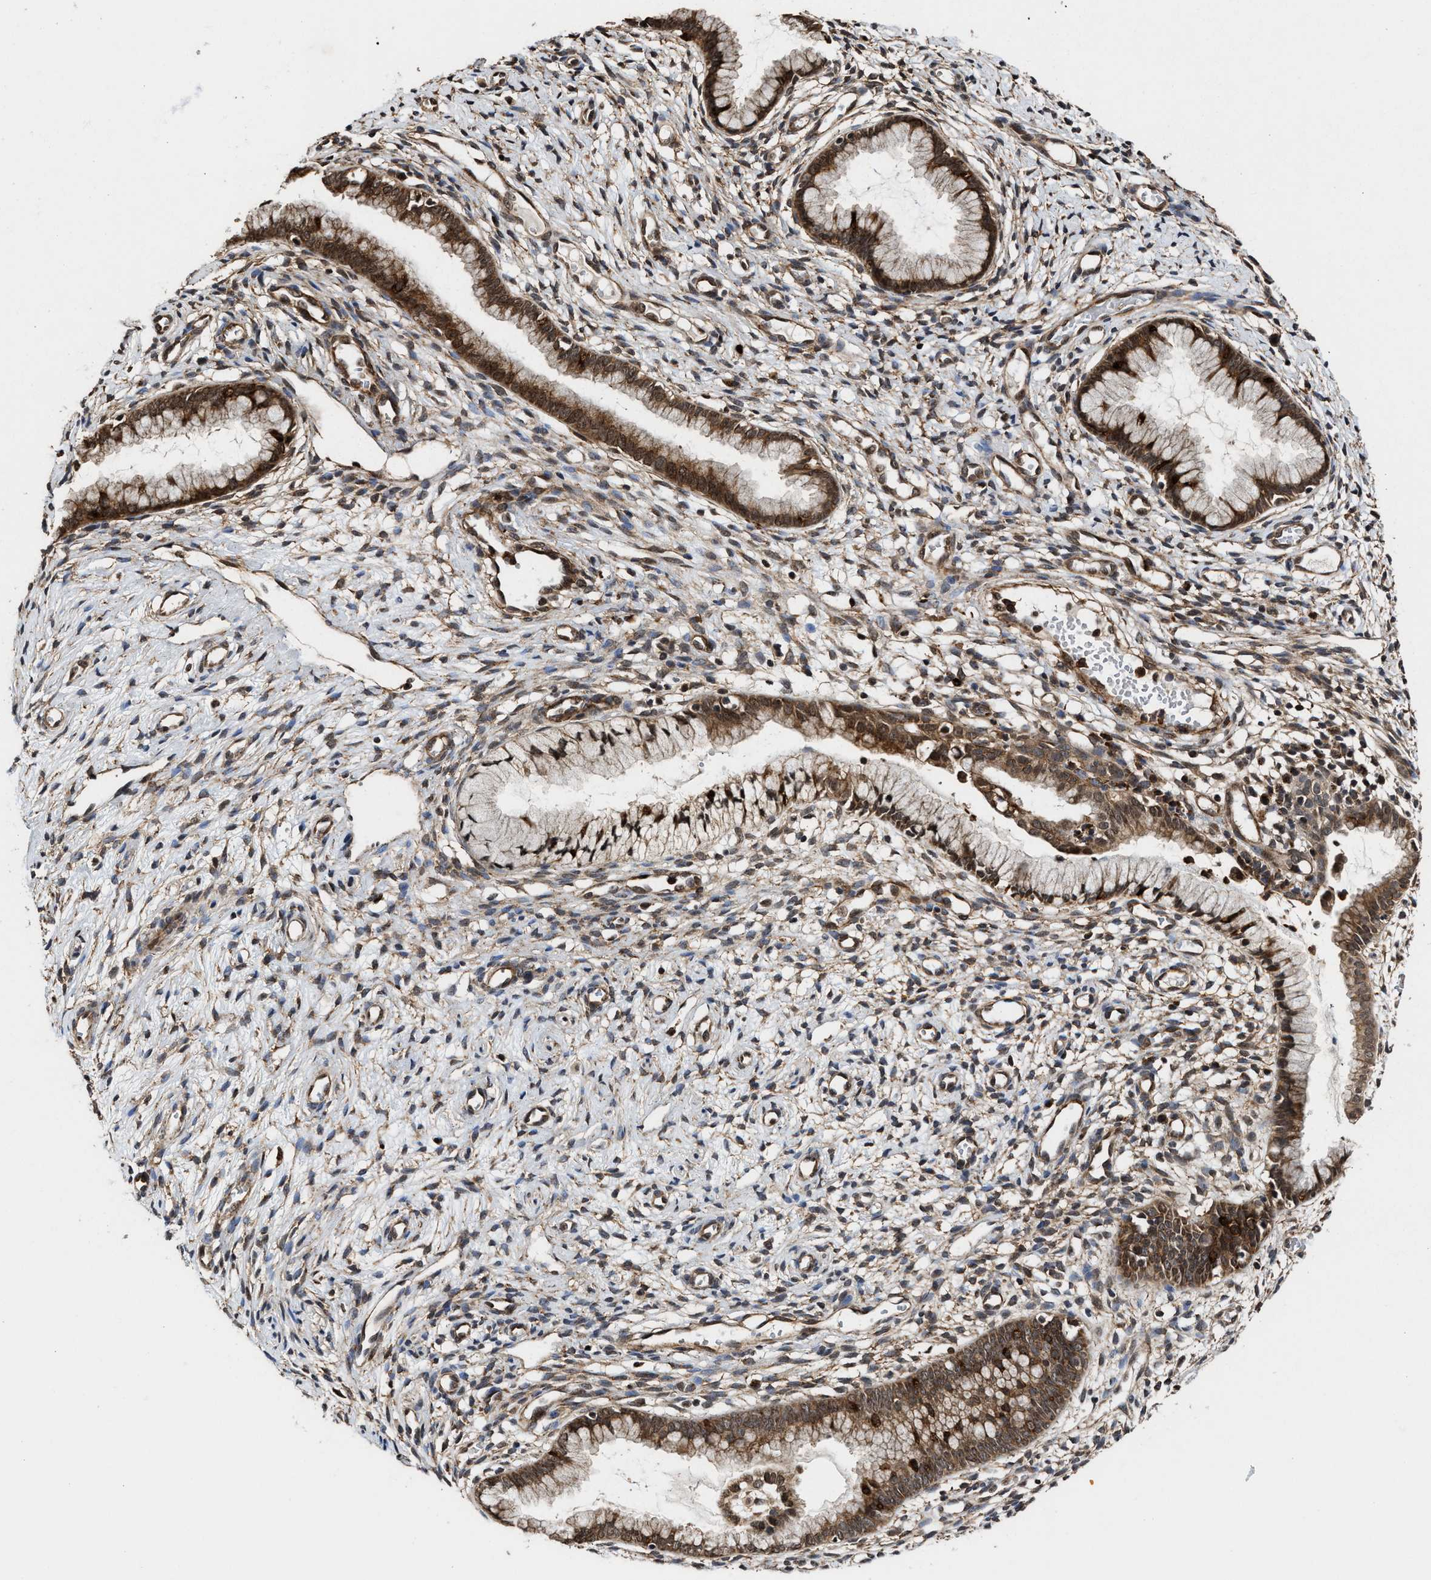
{"staining": {"intensity": "moderate", "quantity": ">75%", "location": "cytoplasmic/membranous,nuclear"}, "tissue": "cervix", "cell_type": "Glandular cells", "image_type": "normal", "snomed": [{"axis": "morphology", "description": "Normal tissue, NOS"}, {"axis": "topography", "description": "Cervix"}], "caption": "Cervix stained with immunohistochemistry (IHC) demonstrates moderate cytoplasmic/membranous,nuclear positivity in approximately >75% of glandular cells.", "gene": "SEPTIN2", "patient": {"sex": "female", "age": 65}}